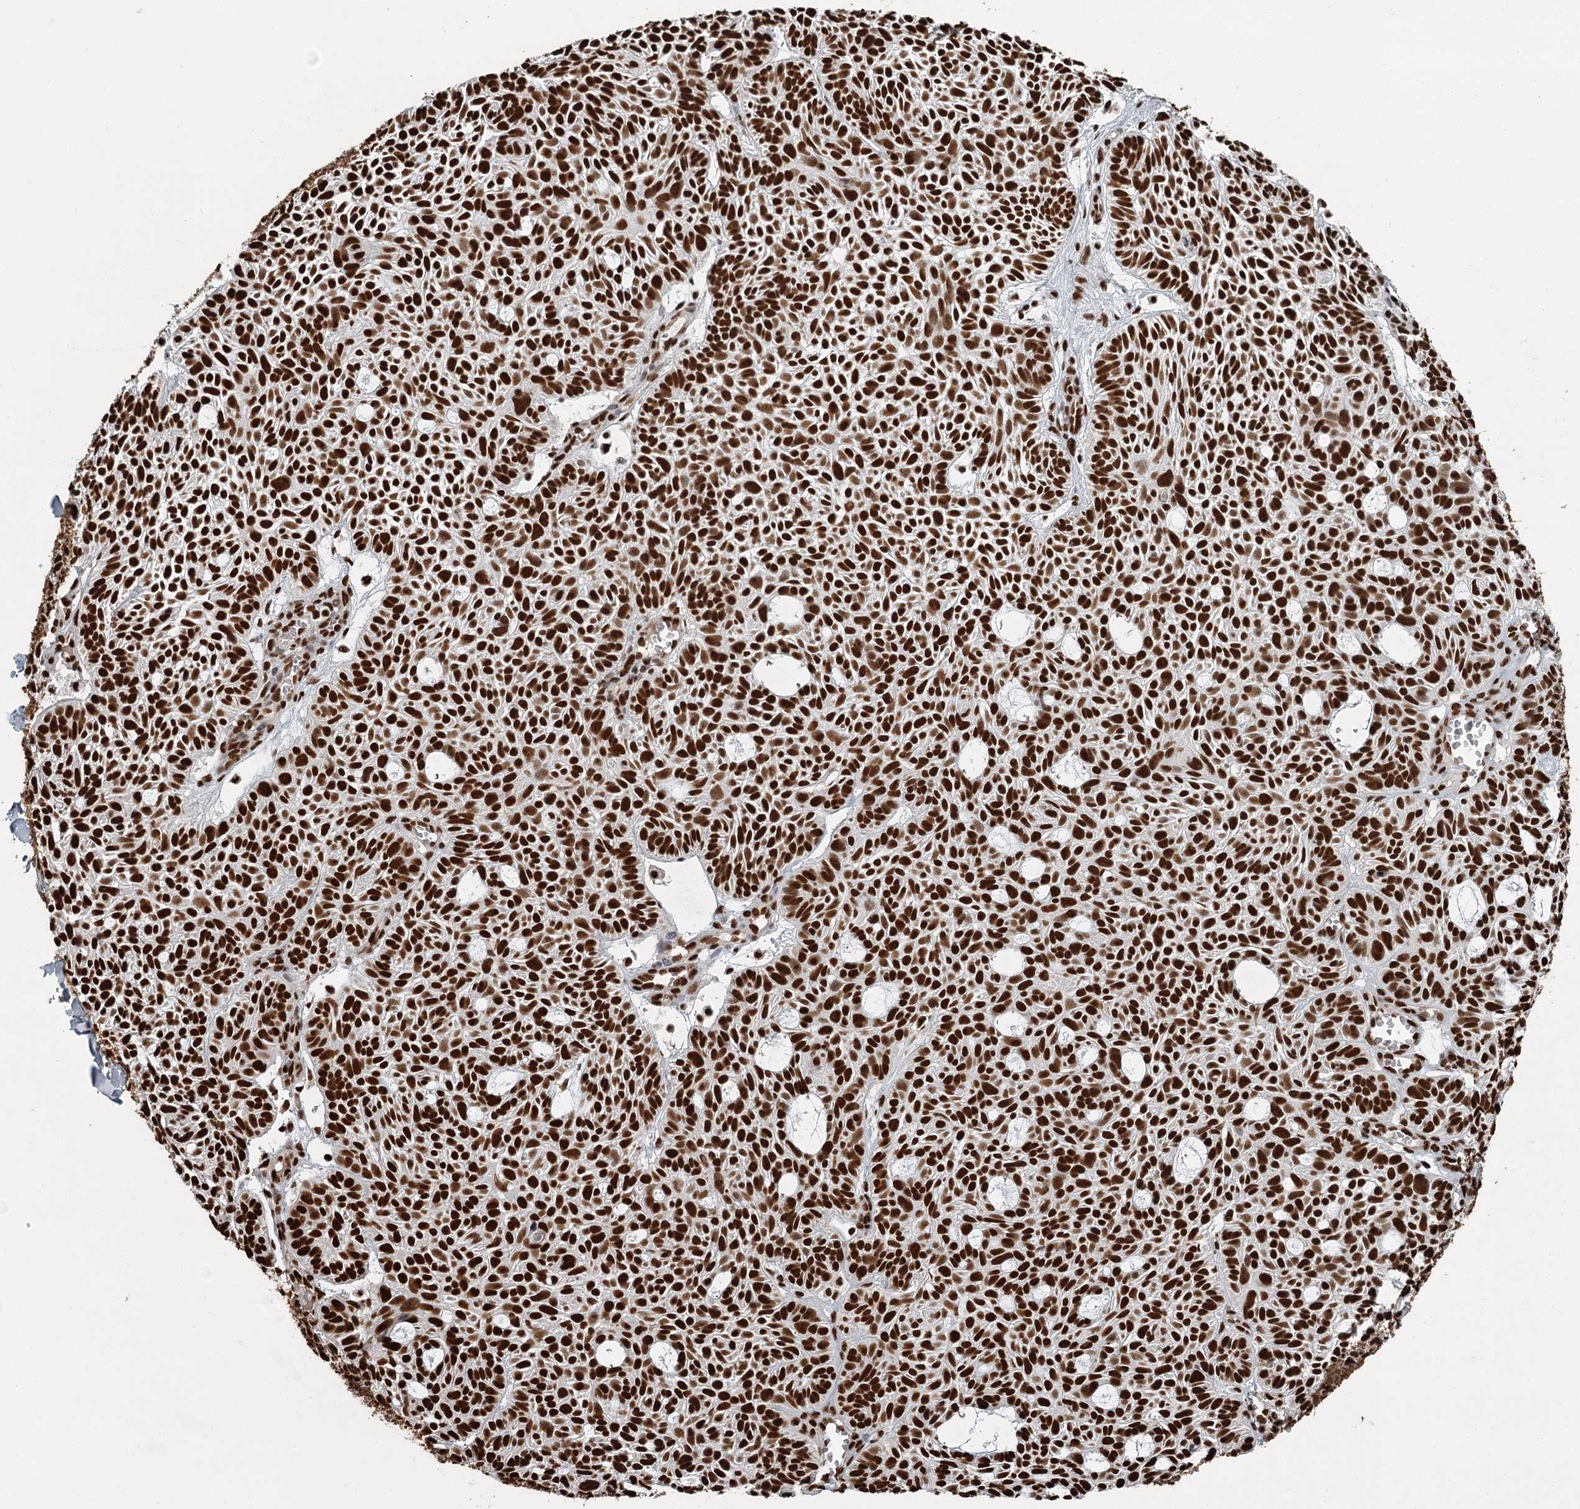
{"staining": {"intensity": "strong", "quantity": ">75%", "location": "nuclear"}, "tissue": "skin cancer", "cell_type": "Tumor cells", "image_type": "cancer", "snomed": [{"axis": "morphology", "description": "Basal cell carcinoma"}, {"axis": "topography", "description": "Skin"}], "caption": "Brown immunohistochemical staining in human skin basal cell carcinoma demonstrates strong nuclear expression in about >75% of tumor cells.", "gene": "RBBP7", "patient": {"sex": "male", "age": 69}}